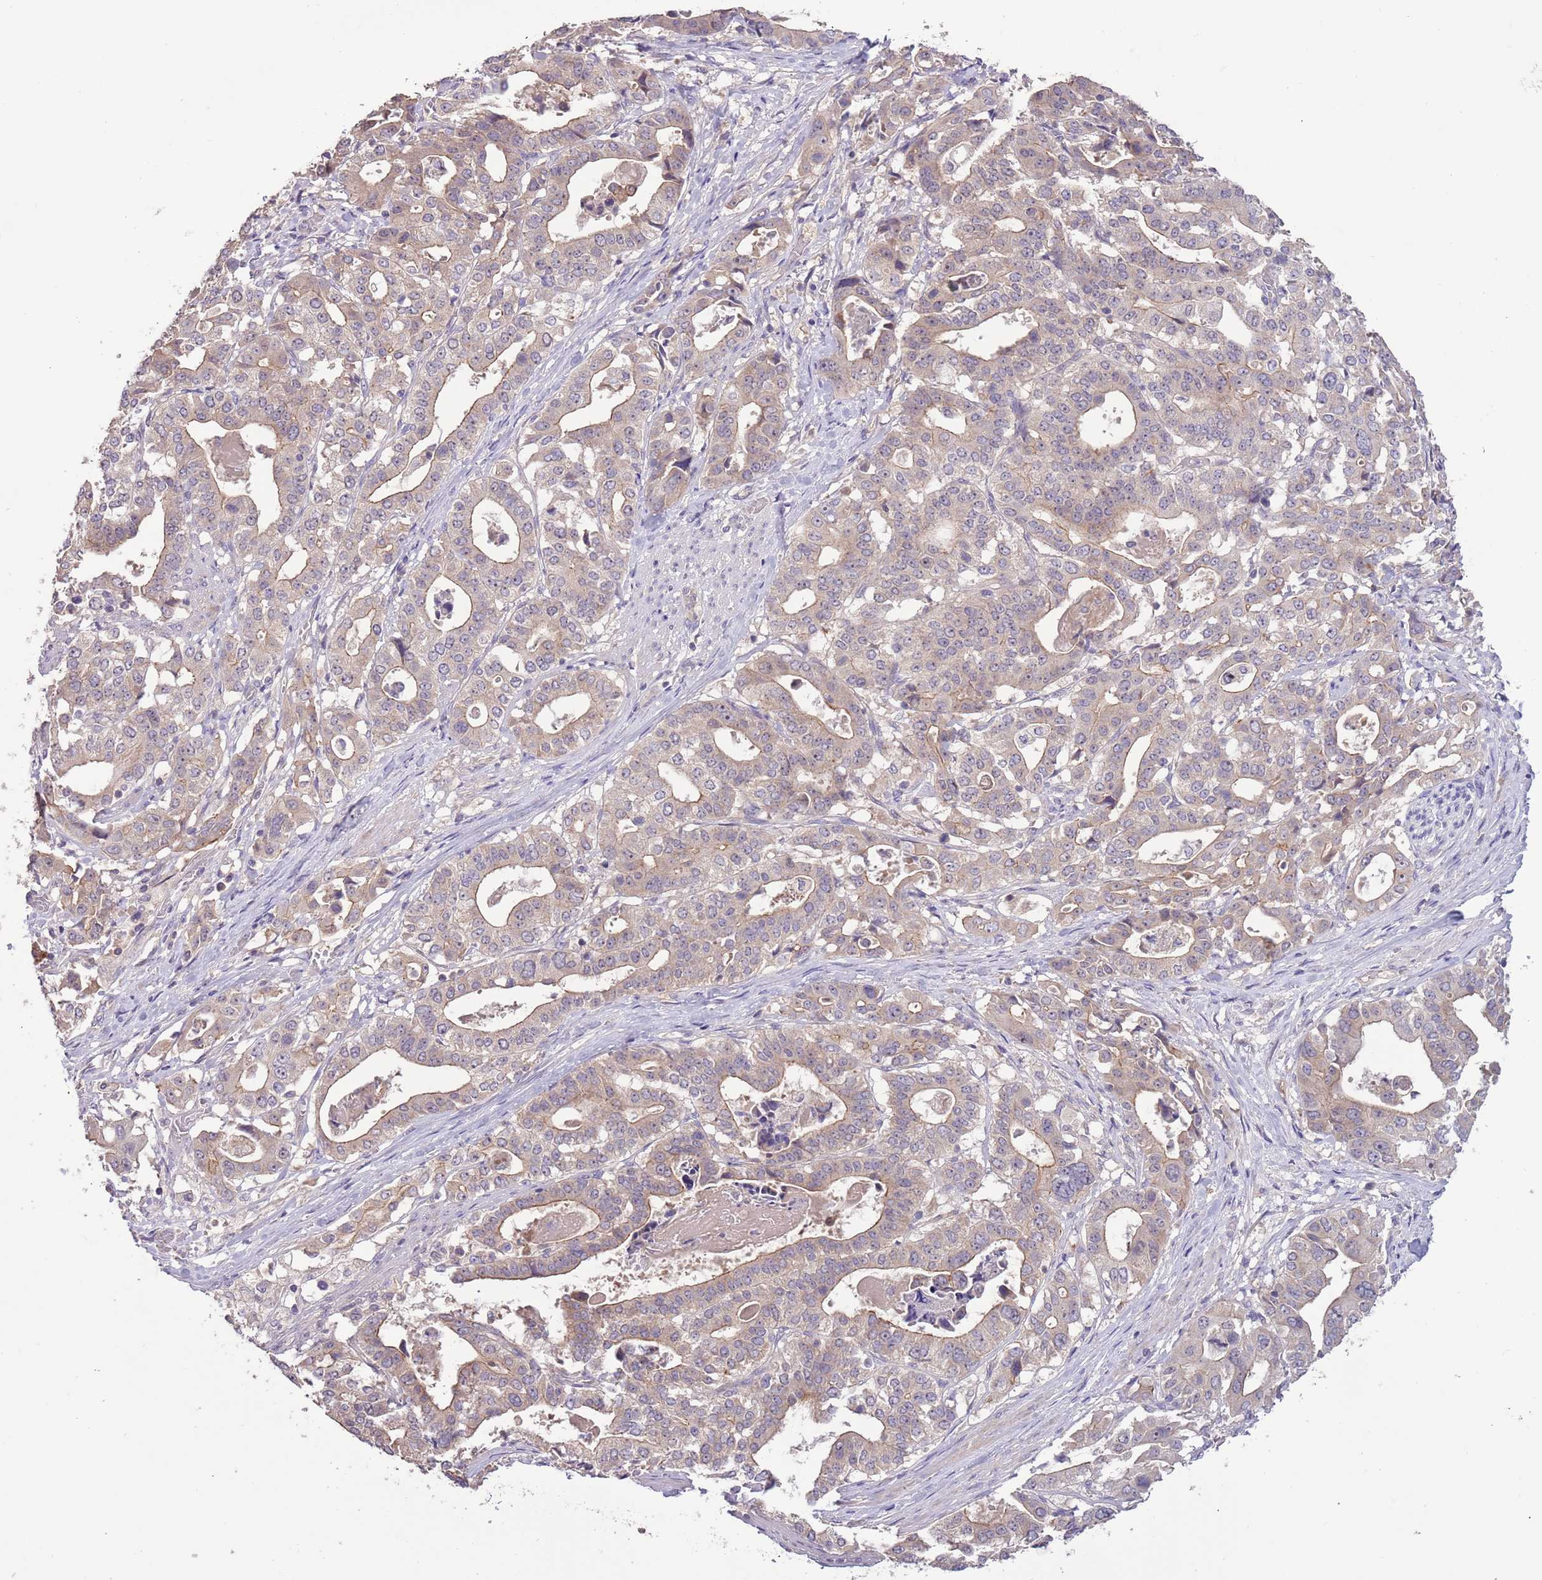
{"staining": {"intensity": "moderate", "quantity": ">75%", "location": "cytoplasmic/membranous"}, "tissue": "stomach cancer", "cell_type": "Tumor cells", "image_type": "cancer", "snomed": [{"axis": "morphology", "description": "Adenocarcinoma, NOS"}, {"axis": "topography", "description": "Stomach"}], "caption": "The histopathology image exhibits immunohistochemical staining of stomach adenocarcinoma. There is moderate cytoplasmic/membranous positivity is seen in approximately >75% of tumor cells.", "gene": "SHROOM3", "patient": {"sex": "male", "age": 48}}